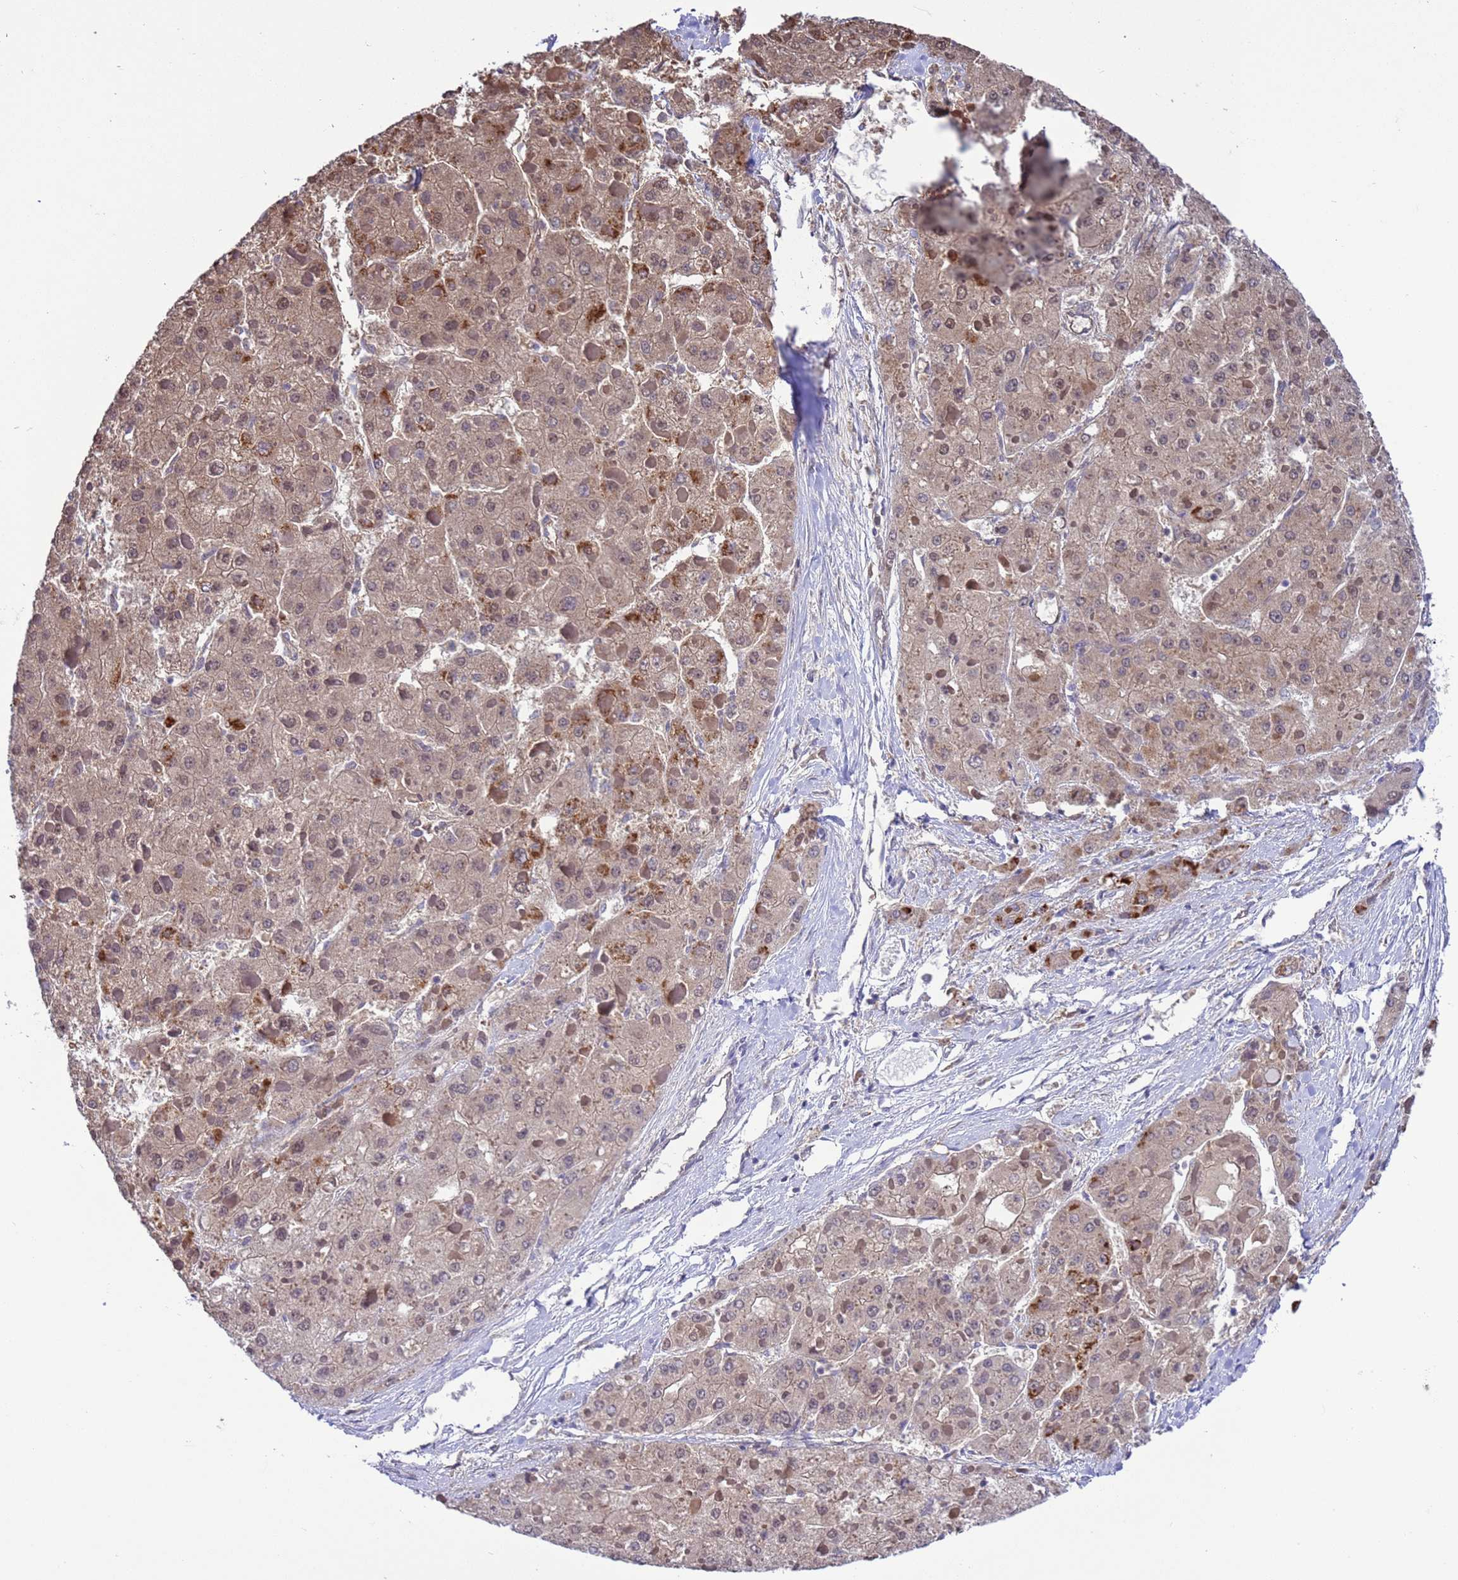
{"staining": {"intensity": "weak", "quantity": ">75%", "location": "cytoplasmic/membranous"}, "tissue": "liver cancer", "cell_type": "Tumor cells", "image_type": "cancer", "snomed": [{"axis": "morphology", "description": "Carcinoma, Hepatocellular, NOS"}, {"axis": "topography", "description": "Liver"}], "caption": "Weak cytoplasmic/membranous expression for a protein is seen in about >75% of tumor cells of liver cancer using immunohistochemistry (IHC).", "gene": "ZFP69B", "patient": {"sex": "female", "age": 73}}